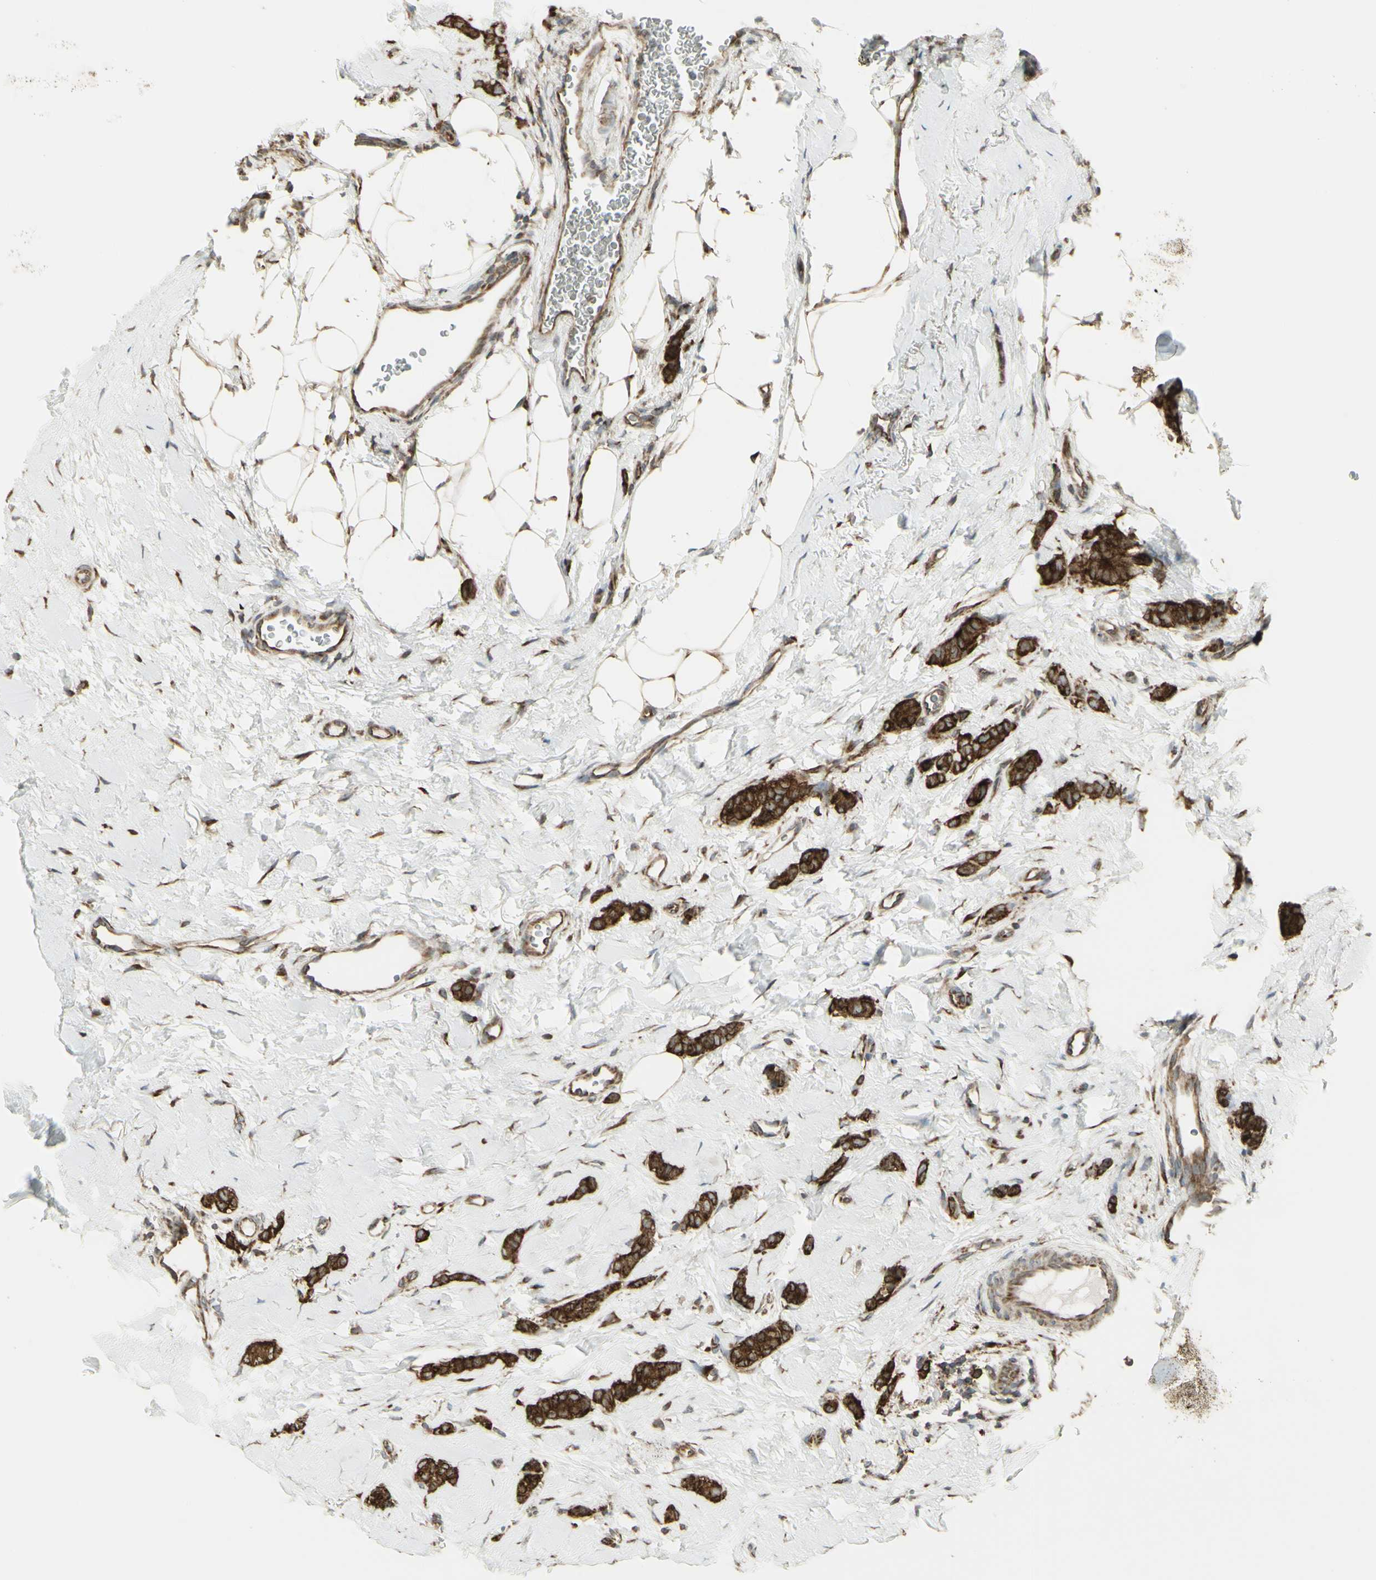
{"staining": {"intensity": "strong", "quantity": ">75%", "location": "cytoplasmic/membranous"}, "tissue": "breast cancer", "cell_type": "Tumor cells", "image_type": "cancer", "snomed": [{"axis": "morphology", "description": "Lobular carcinoma"}, {"axis": "topography", "description": "Skin"}, {"axis": "topography", "description": "Breast"}], "caption": "Lobular carcinoma (breast) stained with a protein marker displays strong staining in tumor cells.", "gene": "FKBP3", "patient": {"sex": "female", "age": 46}}